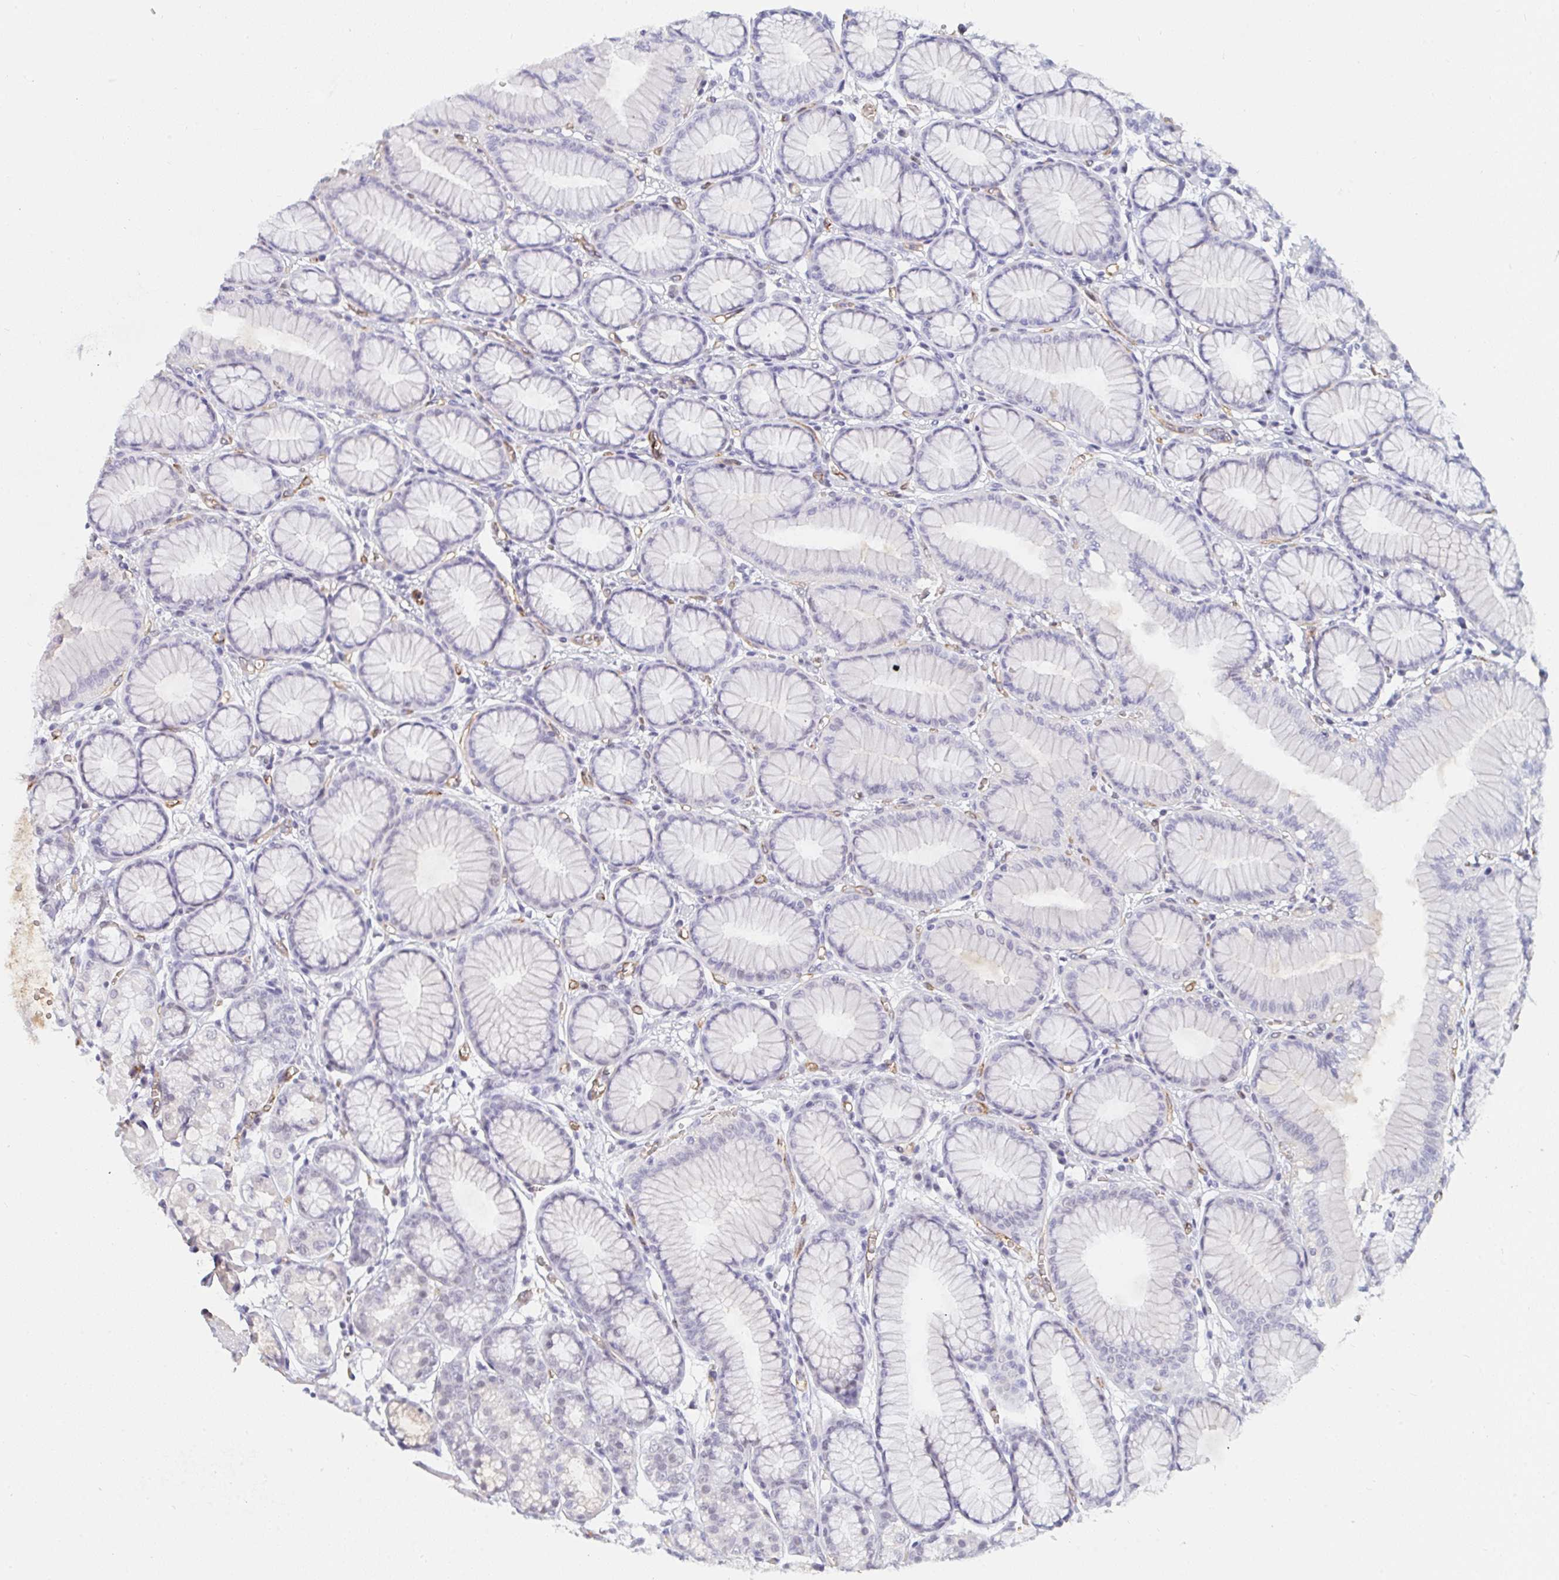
{"staining": {"intensity": "weak", "quantity": "<25%", "location": "nuclear"}, "tissue": "stomach", "cell_type": "Glandular cells", "image_type": "normal", "snomed": [{"axis": "morphology", "description": "Normal tissue, NOS"}, {"axis": "topography", "description": "Stomach"}, {"axis": "topography", "description": "Stomach, lower"}], "caption": "This micrograph is of normal stomach stained with immunohistochemistry to label a protein in brown with the nuclei are counter-stained blue. There is no staining in glandular cells. (Stains: DAB (3,3'-diaminobenzidine) IHC with hematoxylin counter stain, Microscopy: brightfield microscopy at high magnification).", "gene": "DSCAML1", "patient": {"sex": "male", "age": 76}}